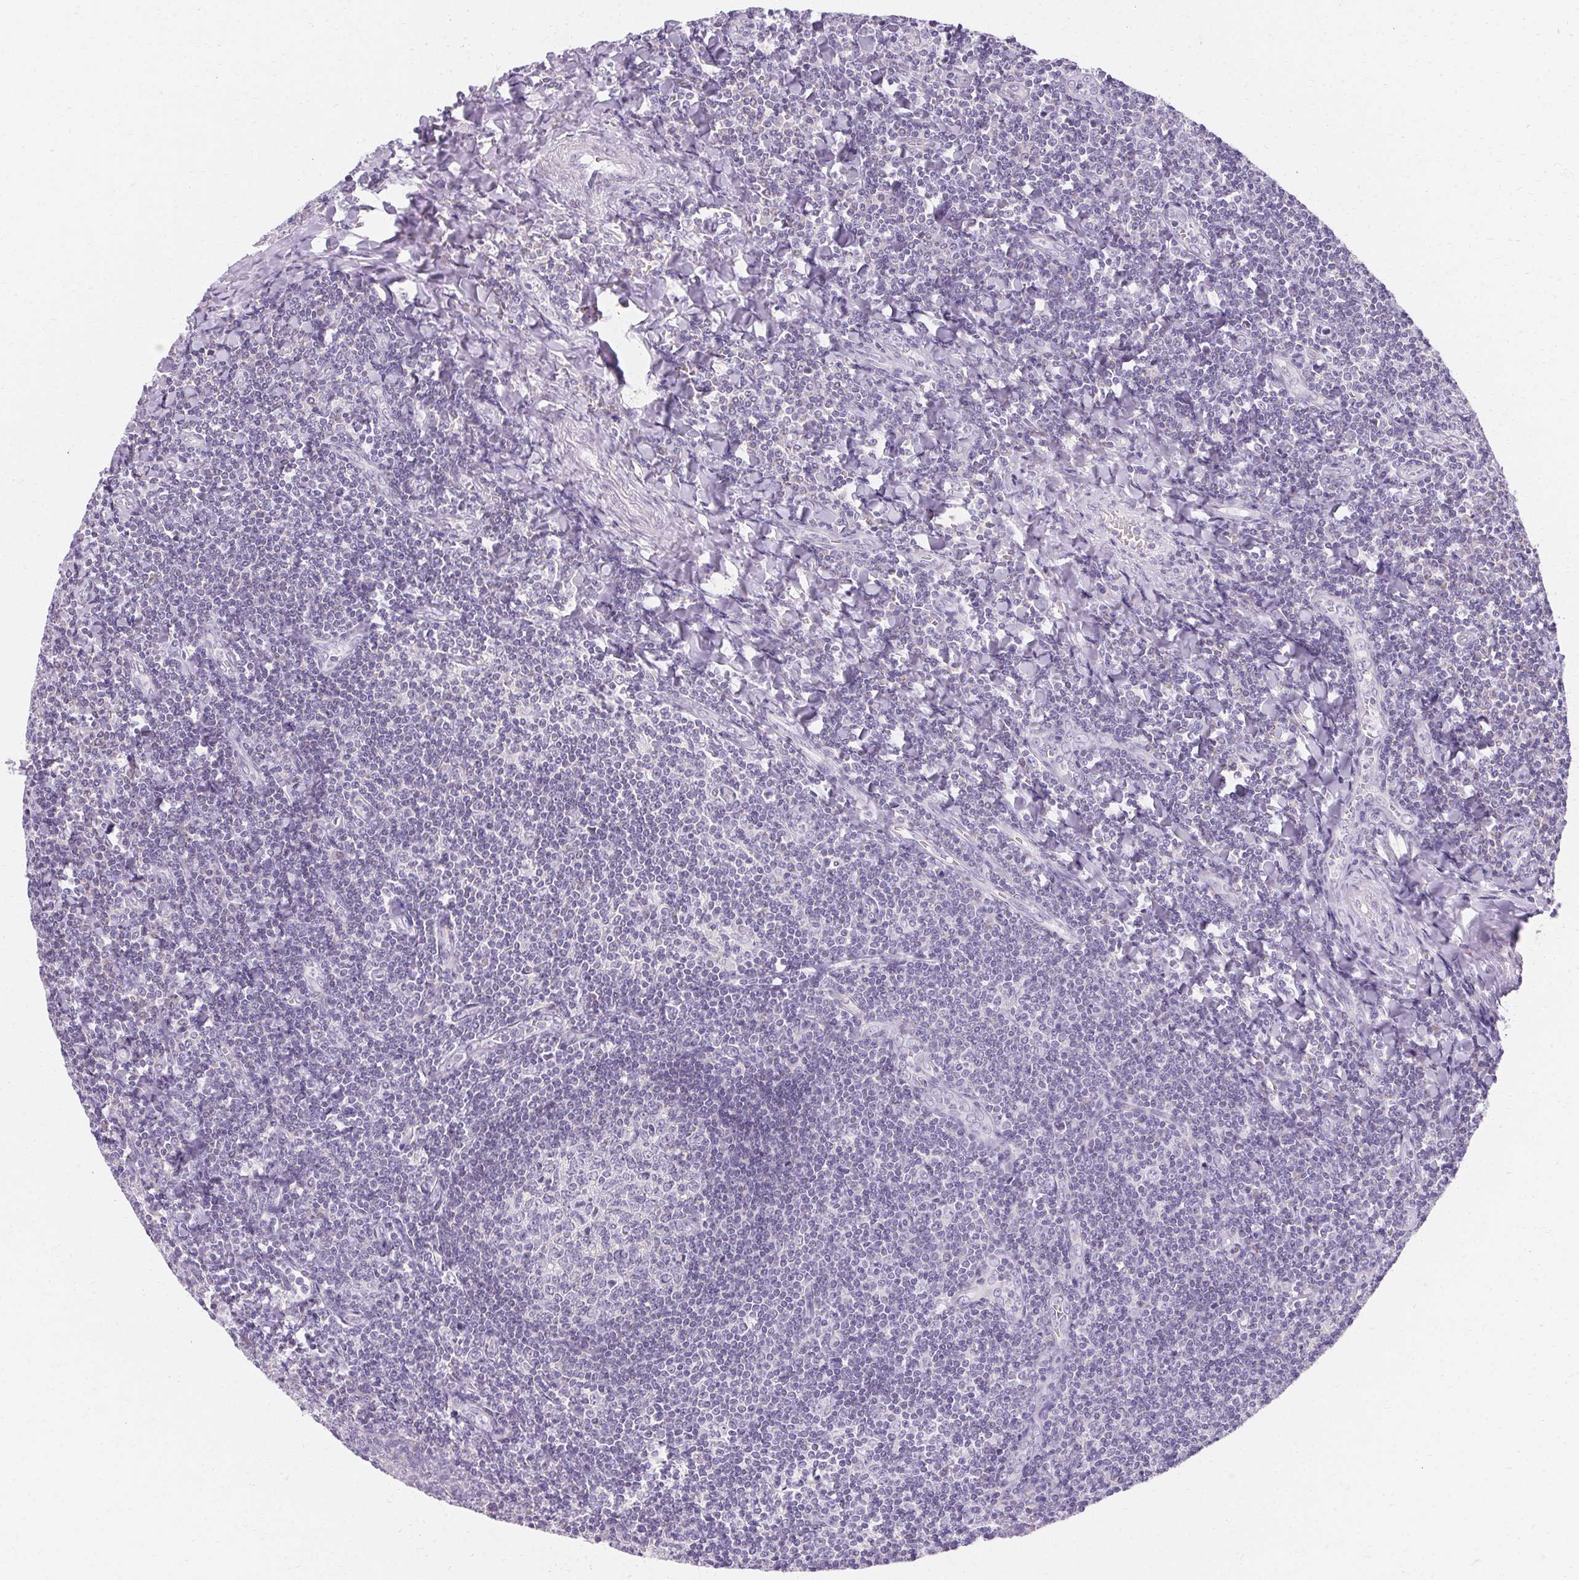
{"staining": {"intensity": "negative", "quantity": "none", "location": "none"}, "tissue": "tonsil", "cell_type": "Germinal center cells", "image_type": "normal", "snomed": [{"axis": "morphology", "description": "Normal tissue, NOS"}, {"axis": "morphology", "description": "Inflammation, NOS"}, {"axis": "topography", "description": "Tonsil"}], "caption": "Immunohistochemistry histopathology image of normal tonsil: human tonsil stained with DAB (3,3'-diaminobenzidine) demonstrates no significant protein positivity in germinal center cells. (Stains: DAB IHC with hematoxylin counter stain, Microscopy: brightfield microscopy at high magnification).", "gene": "ASGR2", "patient": {"sex": "female", "age": 31}}